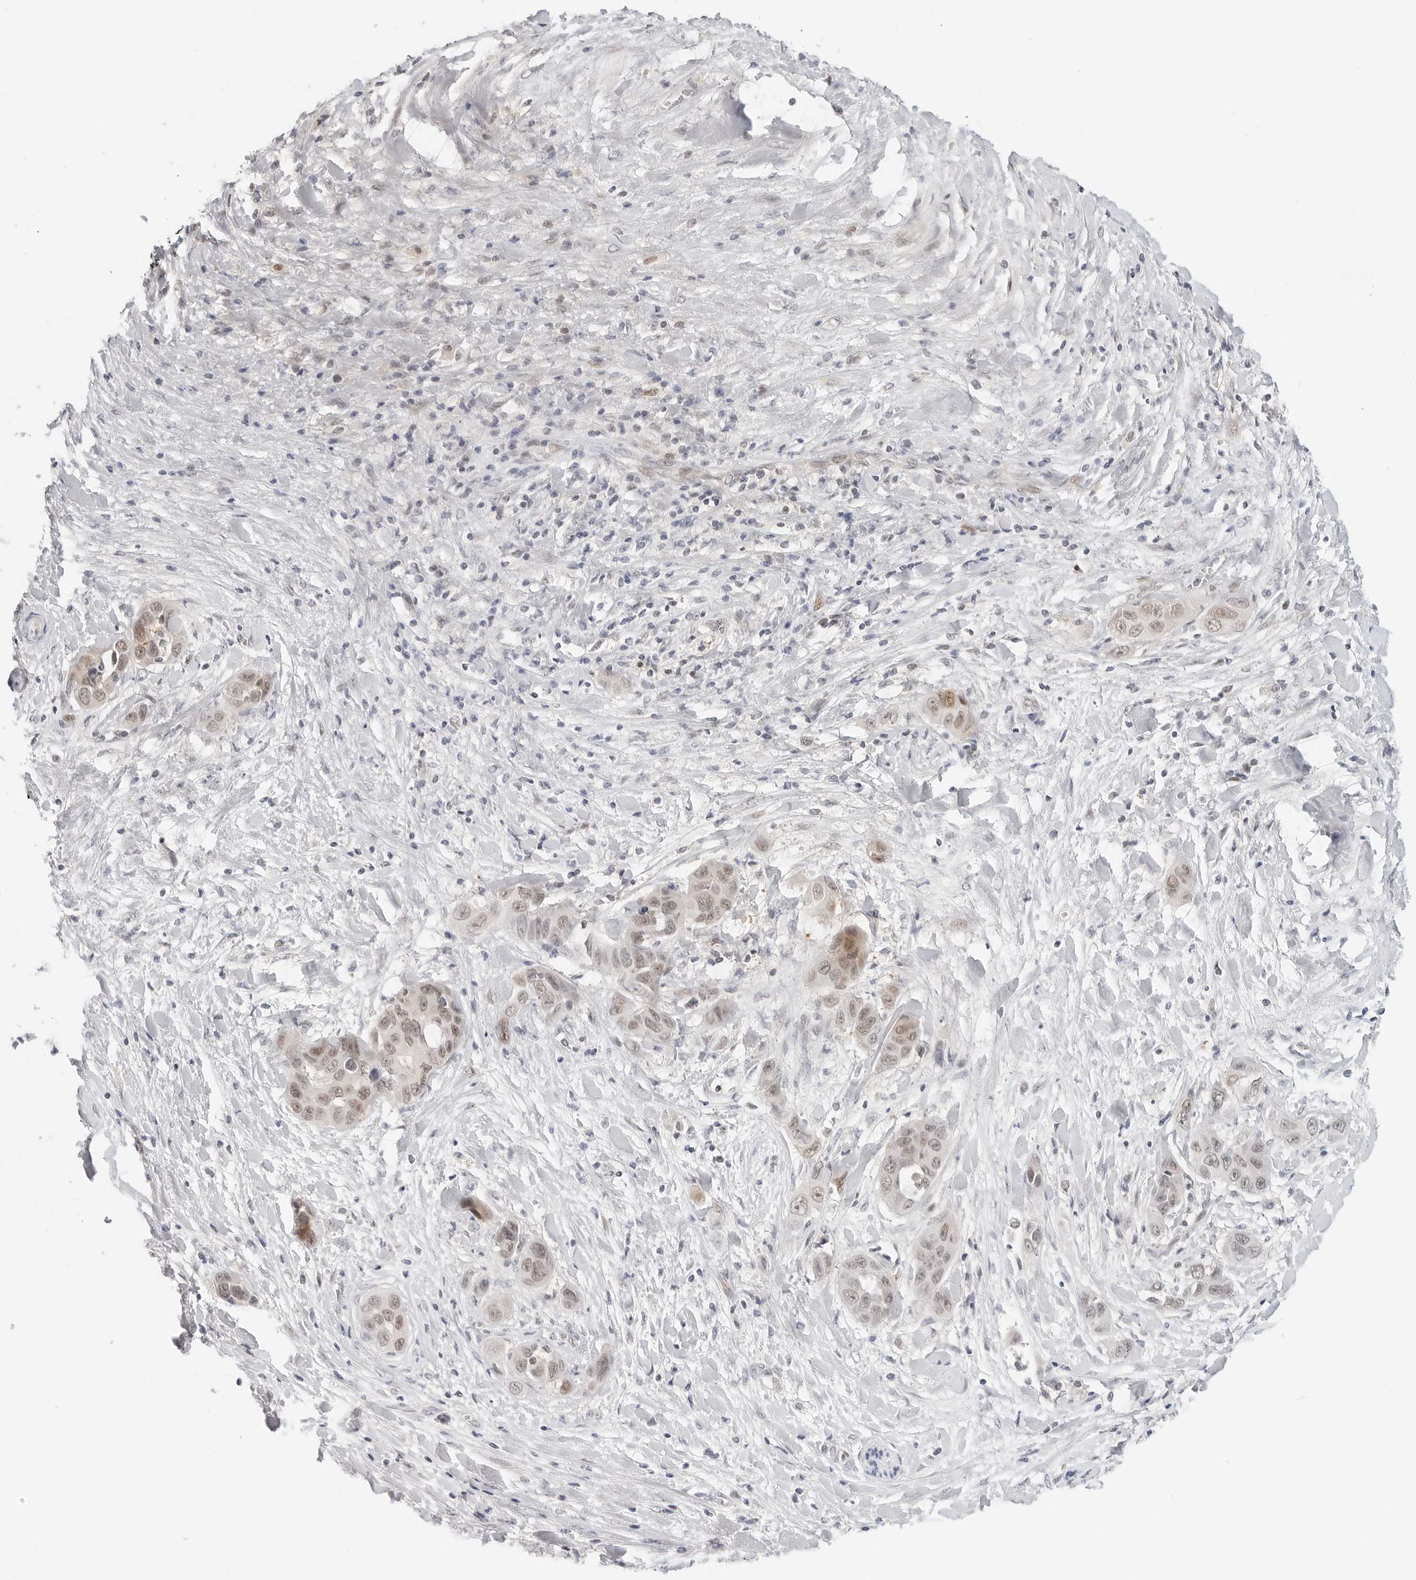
{"staining": {"intensity": "weak", "quantity": "25%-75%", "location": "nuclear"}, "tissue": "liver cancer", "cell_type": "Tumor cells", "image_type": "cancer", "snomed": [{"axis": "morphology", "description": "Cholangiocarcinoma"}, {"axis": "topography", "description": "Liver"}], "caption": "Immunohistochemical staining of cholangiocarcinoma (liver) demonstrates low levels of weak nuclear positivity in about 25%-75% of tumor cells. (DAB (3,3'-diaminobenzidine) = brown stain, brightfield microscopy at high magnification).", "gene": "TSEN2", "patient": {"sex": "female", "age": 52}}